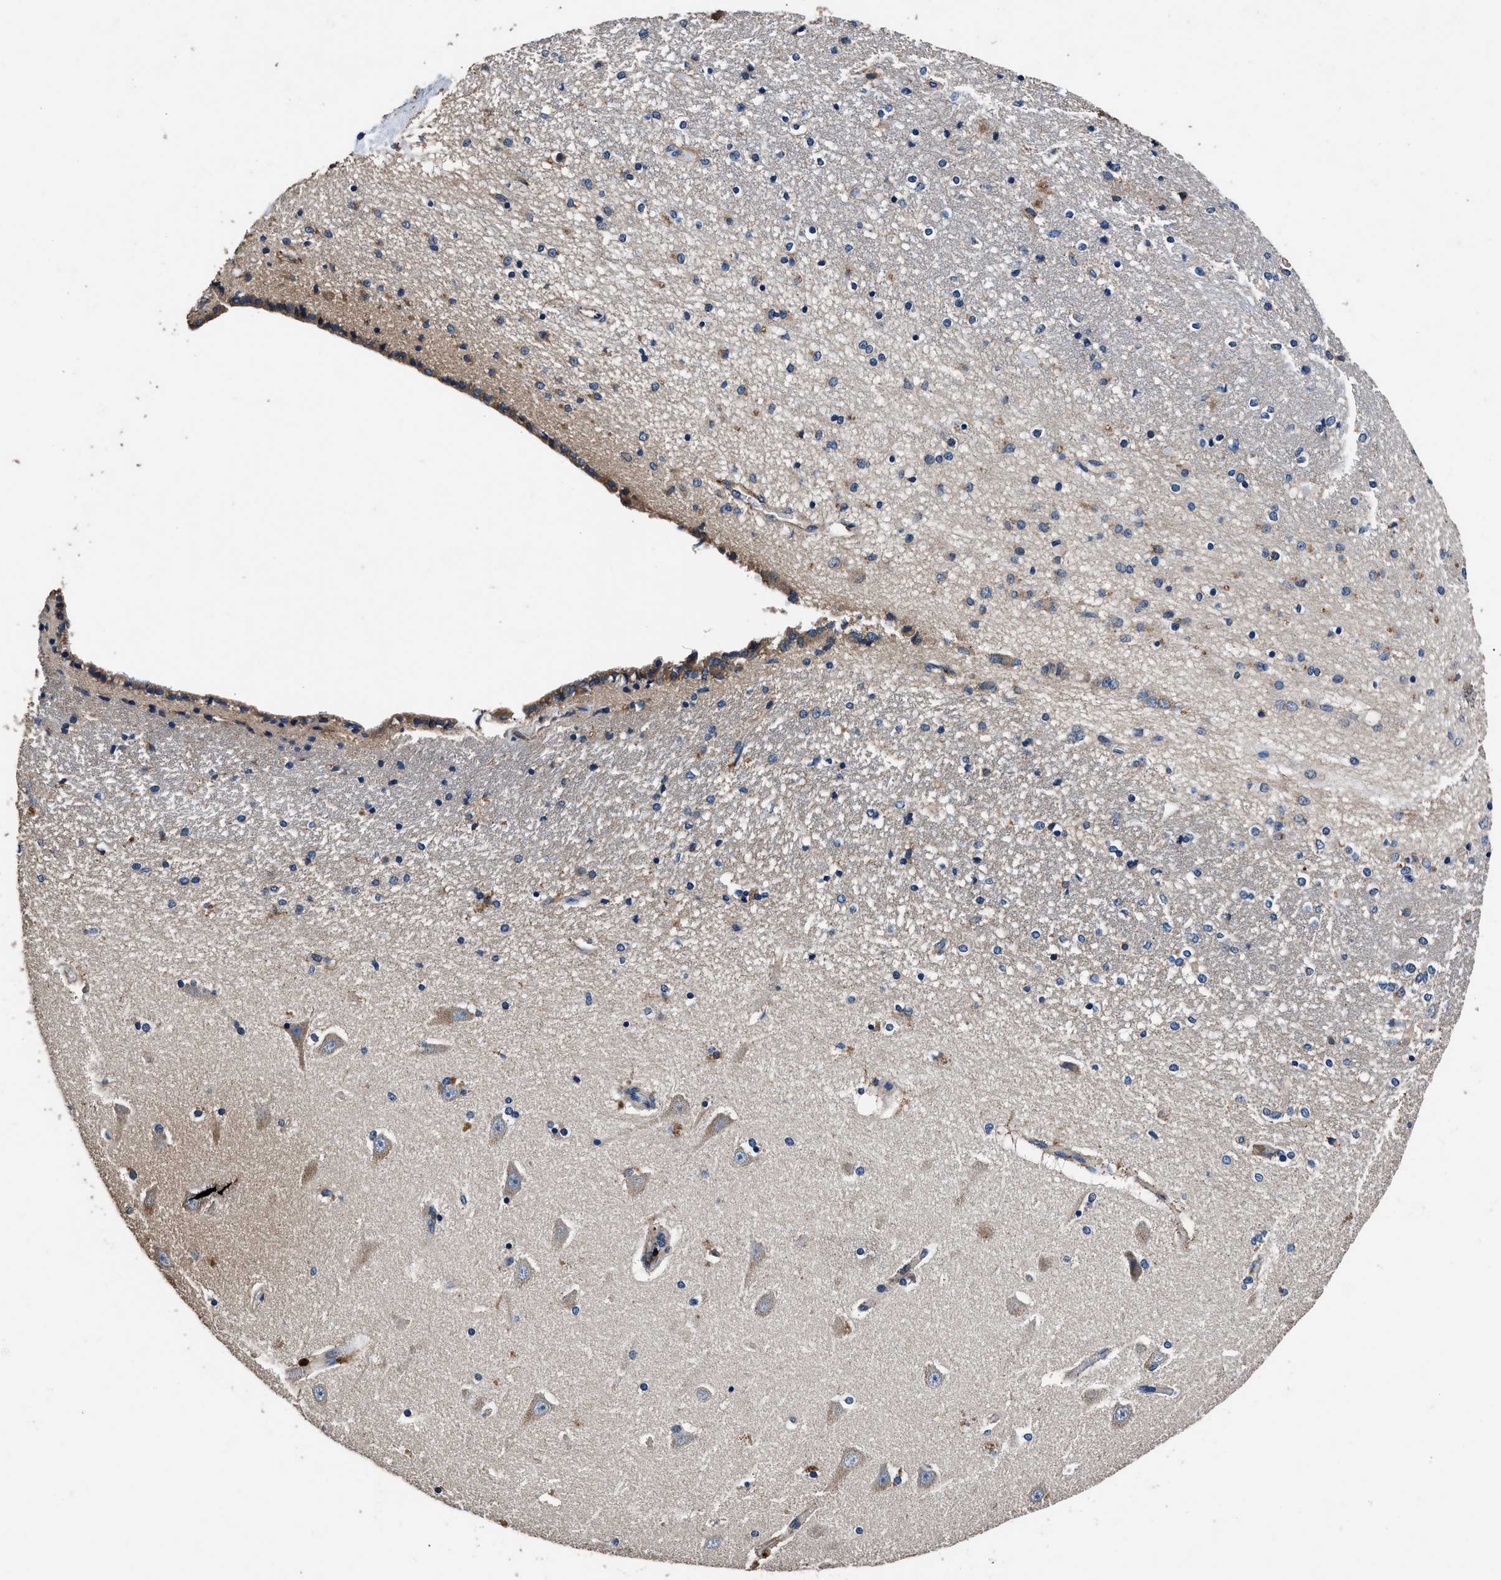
{"staining": {"intensity": "moderate", "quantity": "25%-75%", "location": "cytoplasmic/membranous"}, "tissue": "hippocampus", "cell_type": "Glial cells", "image_type": "normal", "snomed": [{"axis": "morphology", "description": "Normal tissue, NOS"}, {"axis": "topography", "description": "Hippocampus"}], "caption": "IHC (DAB (3,3'-diaminobenzidine)) staining of benign human hippocampus demonstrates moderate cytoplasmic/membranous protein positivity in approximately 25%-75% of glial cells. The protein of interest is stained brown, and the nuclei are stained in blue (DAB IHC with brightfield microscopy, high magnification).", "gene": "DHRS7B", "patient": {"sex": "female", "age": 54}}